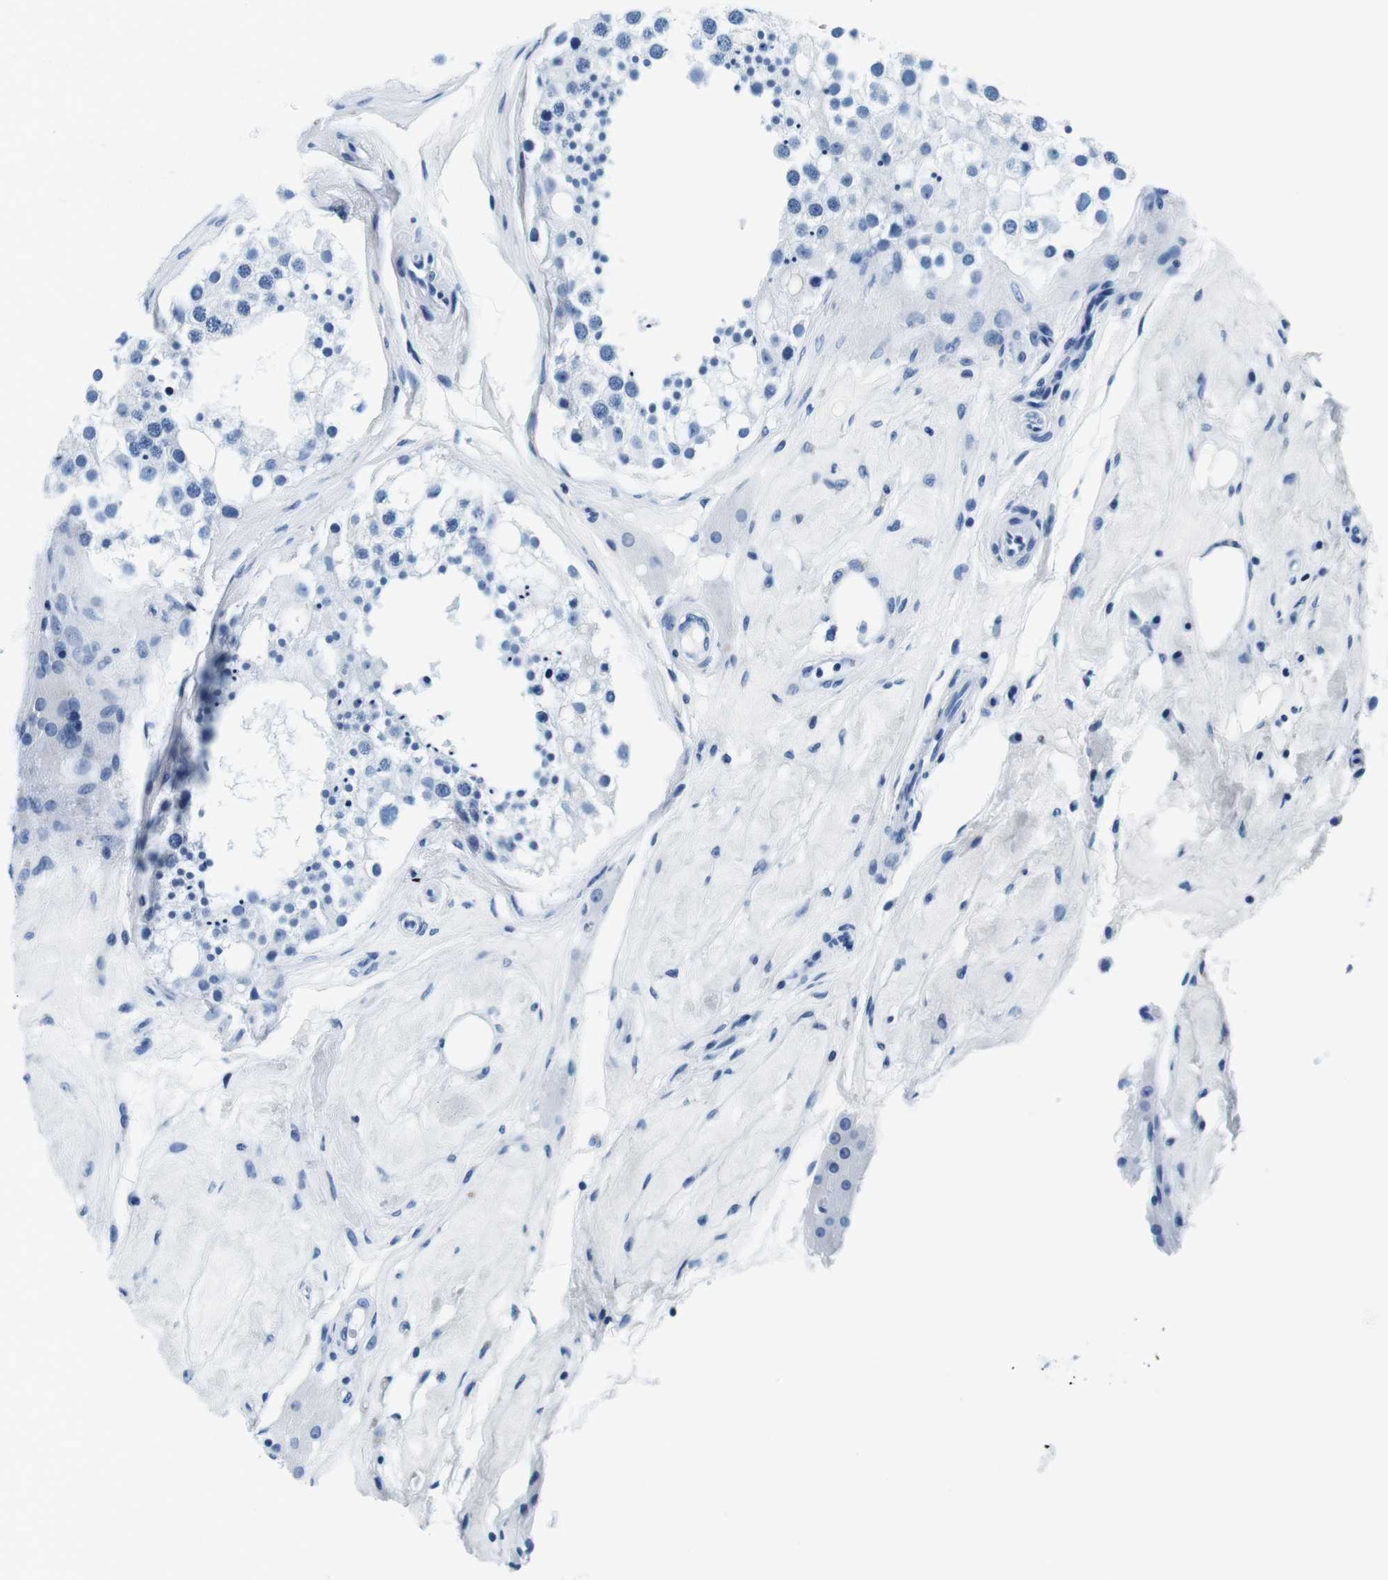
{"staining": {"intensity": "negative", "quantity": "none", "location": "none"}, "tissue": "testis", "cell_type": "Cells in seminiferous ducts", "image_type": "normal", "snomed": [{"axis": "morphology", "description": "Normal tissue, NOS"}, {"axis": "topography", "description": "Testis"}], "caption": "The micrograph demonstrates no significant staining in cells in seminiferous ducts of testis.", "gene": "ELANE", "patient": {"sex": "male", "age": 68}}